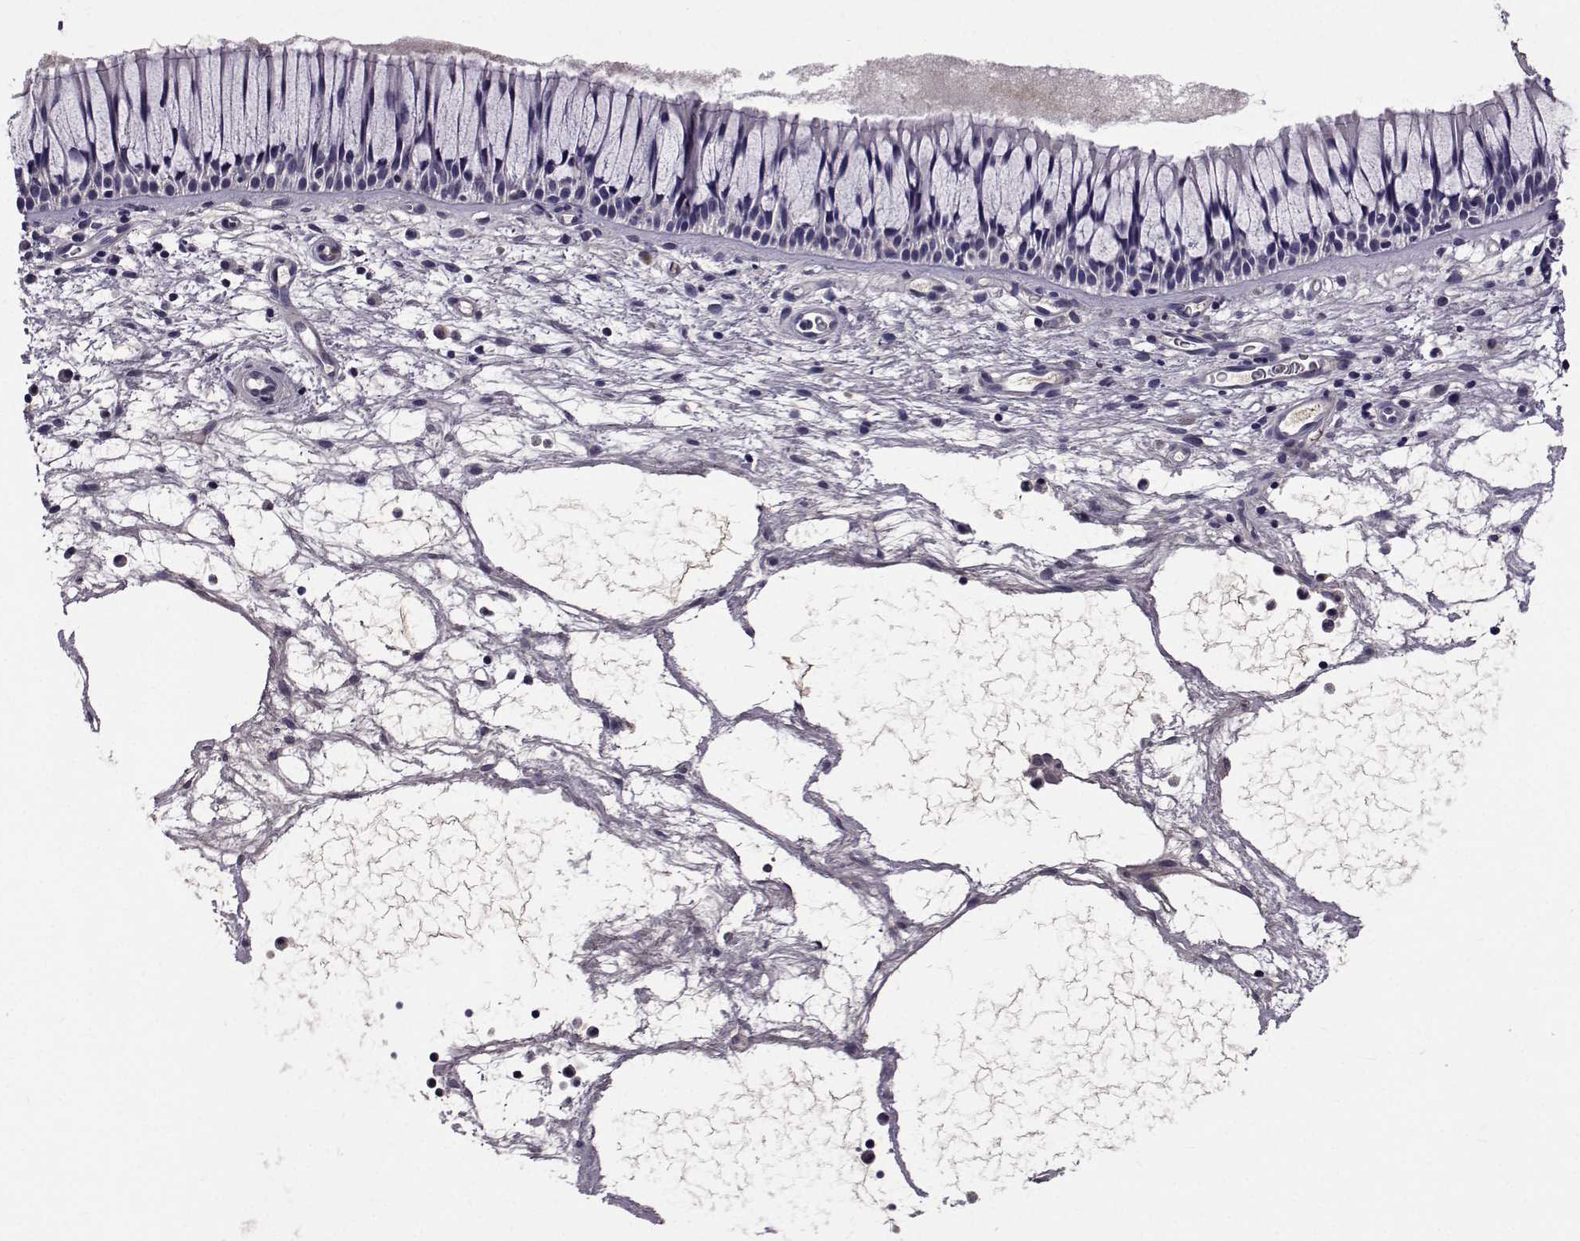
{"staining": {"intensity": "negative", "quantity": "none", "location": "none"}, "tissue": "nasopharynx", "cell_type": "Respiratory epithelial cells", "image_type": "normal", "snomed": [{"axis": "morphology", "description": "Normal tissue, NOS"}, {"axis": "topography", "description": "Nasopharynx"}], "caption": "High magnification brightfield microscopy of unremarkable nasopharynx stained with DAB (3,3'-diaminobenzidine) (brown) and counterstained with hematoxylin (blue): respiratory epithelial cells show no significant staining.", "gene": "TNFRSF11B", "patient": {"sex": "male", "age": 51}}